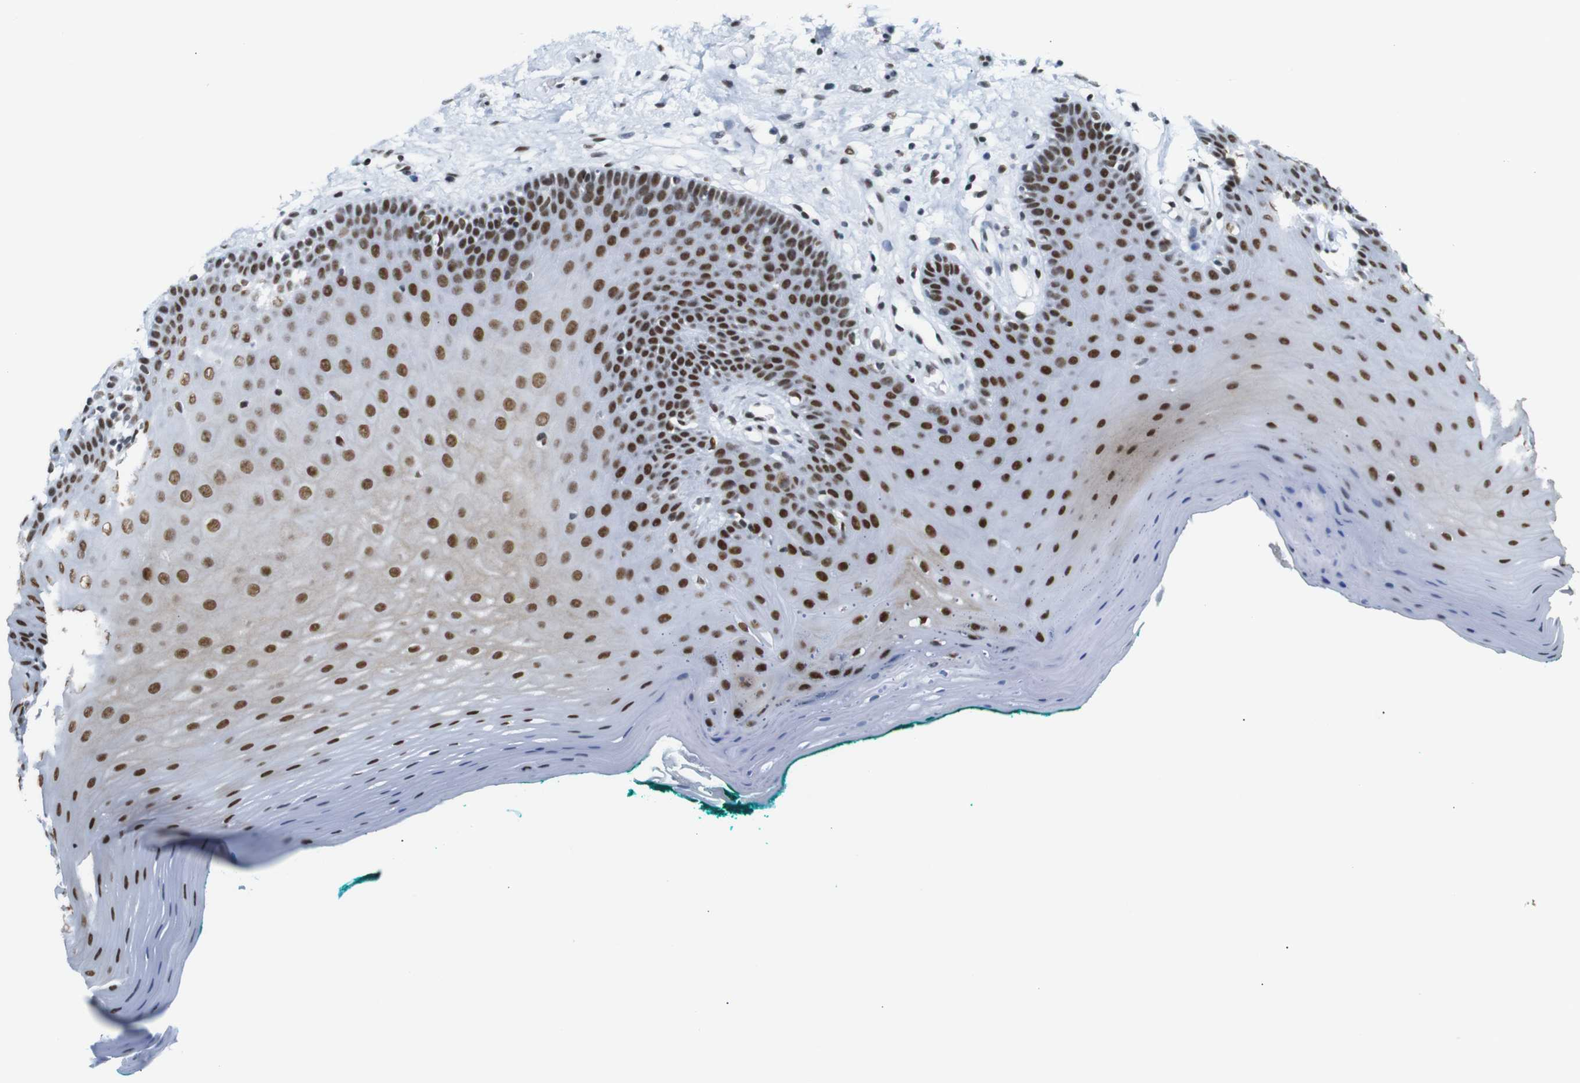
{"staining": {"intensity": "strong", "quantity": "25%-75%", "location": "cytoplasmic/membranous,nuclear"}, "tissue": "oral mucosa", "cell_type": "Squamous epithelial cells", "image_type": "normal", "snomed": [{"axis": "morphology", "description": "Normal tissue, NOS"}, {"axis": "topography", "description": "Skeletal muscle"}, {"axis": "topography", "description": "Oral tissue"}], "caption": "Oral mucosa stained with DAB (3,3'-diaminobenzidine) immunohistochemistry (IHC) reveals high levels of strong cytoplasmic/membranous,nuclear positivity in about 25%-75% of squamous epithelial cells.", "gene": "TRA2B", "patient": {"sex": "male", "age": 58}}